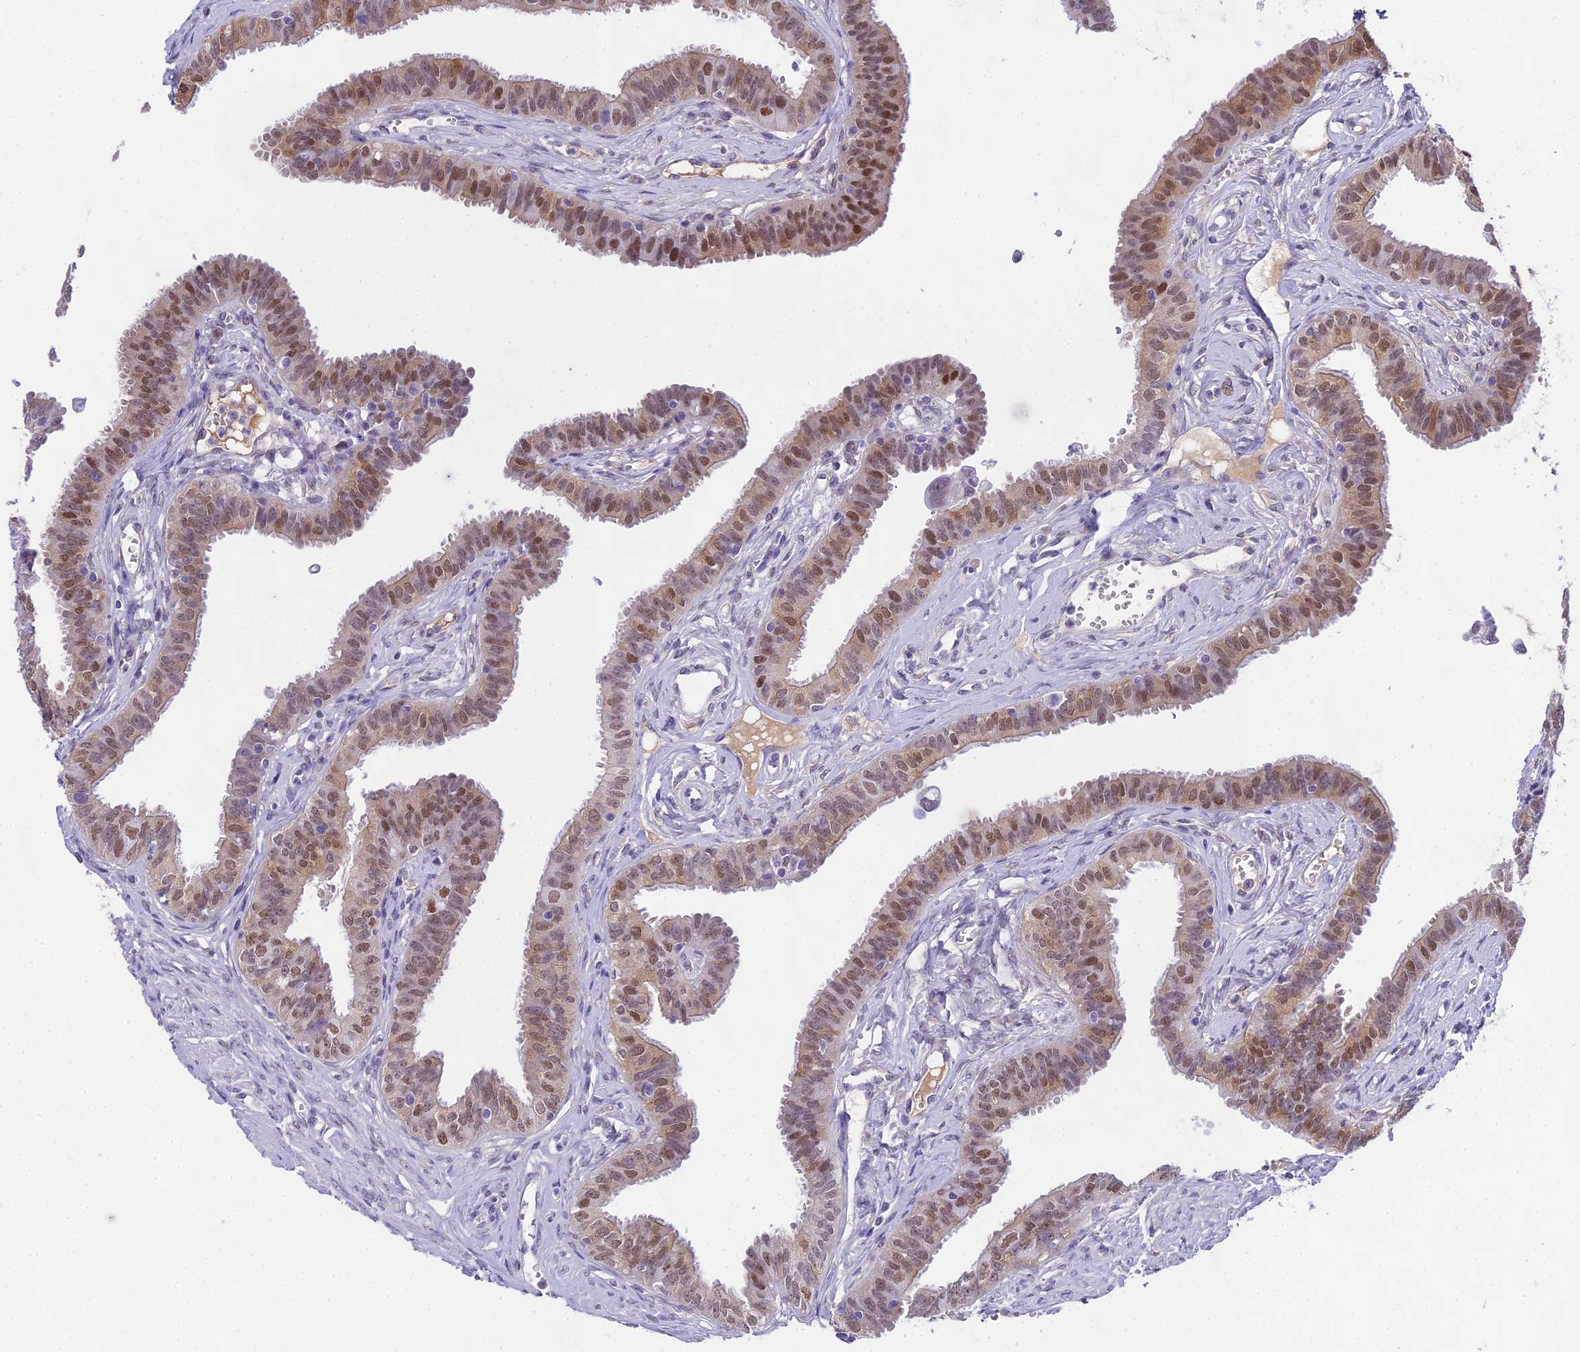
{"staining": {"intensity": "moderate", "quantity": "25%-75%", "location": "nuclear"}, "tissue": "fallopian tube", "cell_type": "Glandular cells", "image_type": "normal", "snomed": [{"axis": "morphology", "description": "Normal tissue, NOS"}, {"axis": "morphology", "description": "Carcinoma, NOS"}, {"axis": "topography", "description": "Fallopian tube"}, {"axis": "topography", "description": "Ovary"}], "caption": "Immunohistochemistry (DAB) staining of unremarkable fallopian tube demonstrates moderate nuclear protein staining in about 25%-75% of glandular cells.", "gene": "MAT2A", "patient": {"sex": "female", "age": 59}}